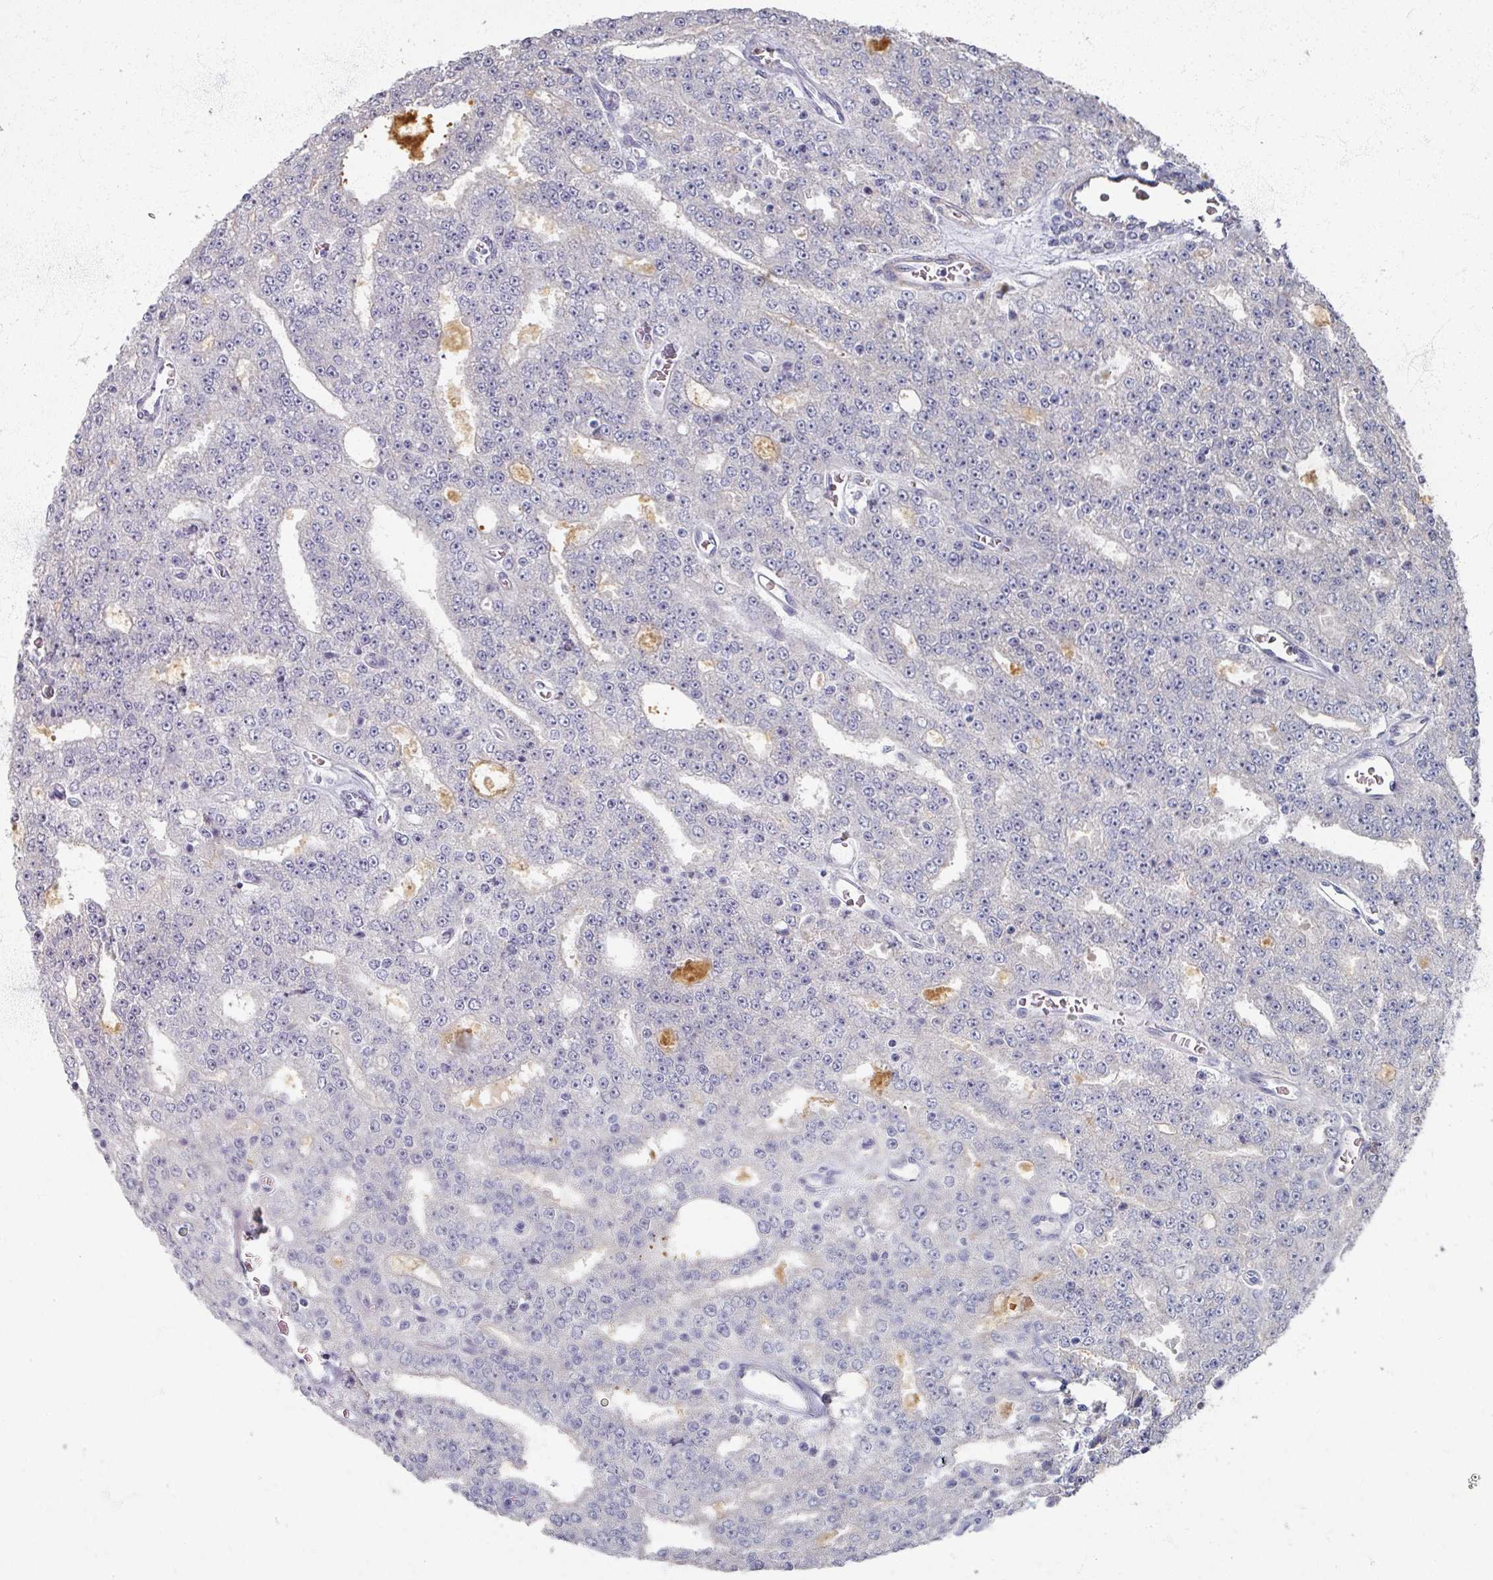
{"staining": {"intensity": "negative", "quantity": "none", "location": "none"}, "tissue": "prostate cancer", "cell_type": "Tumor cells", "image_type": "cancer", "snomed": [{"axis": "morphology", "description": "Adenocarcinoma, High grade"}, {"axis": "topography", "description": "Prostate"}], "caption": "This is a micrograph of immunohistochemistry (IHC) staining of high-grade adenocarcinoma (prostate), which shows no staining in tumor cells.", "gene": "TTYH3", "patient": {"sex": "male", "age": 63}}